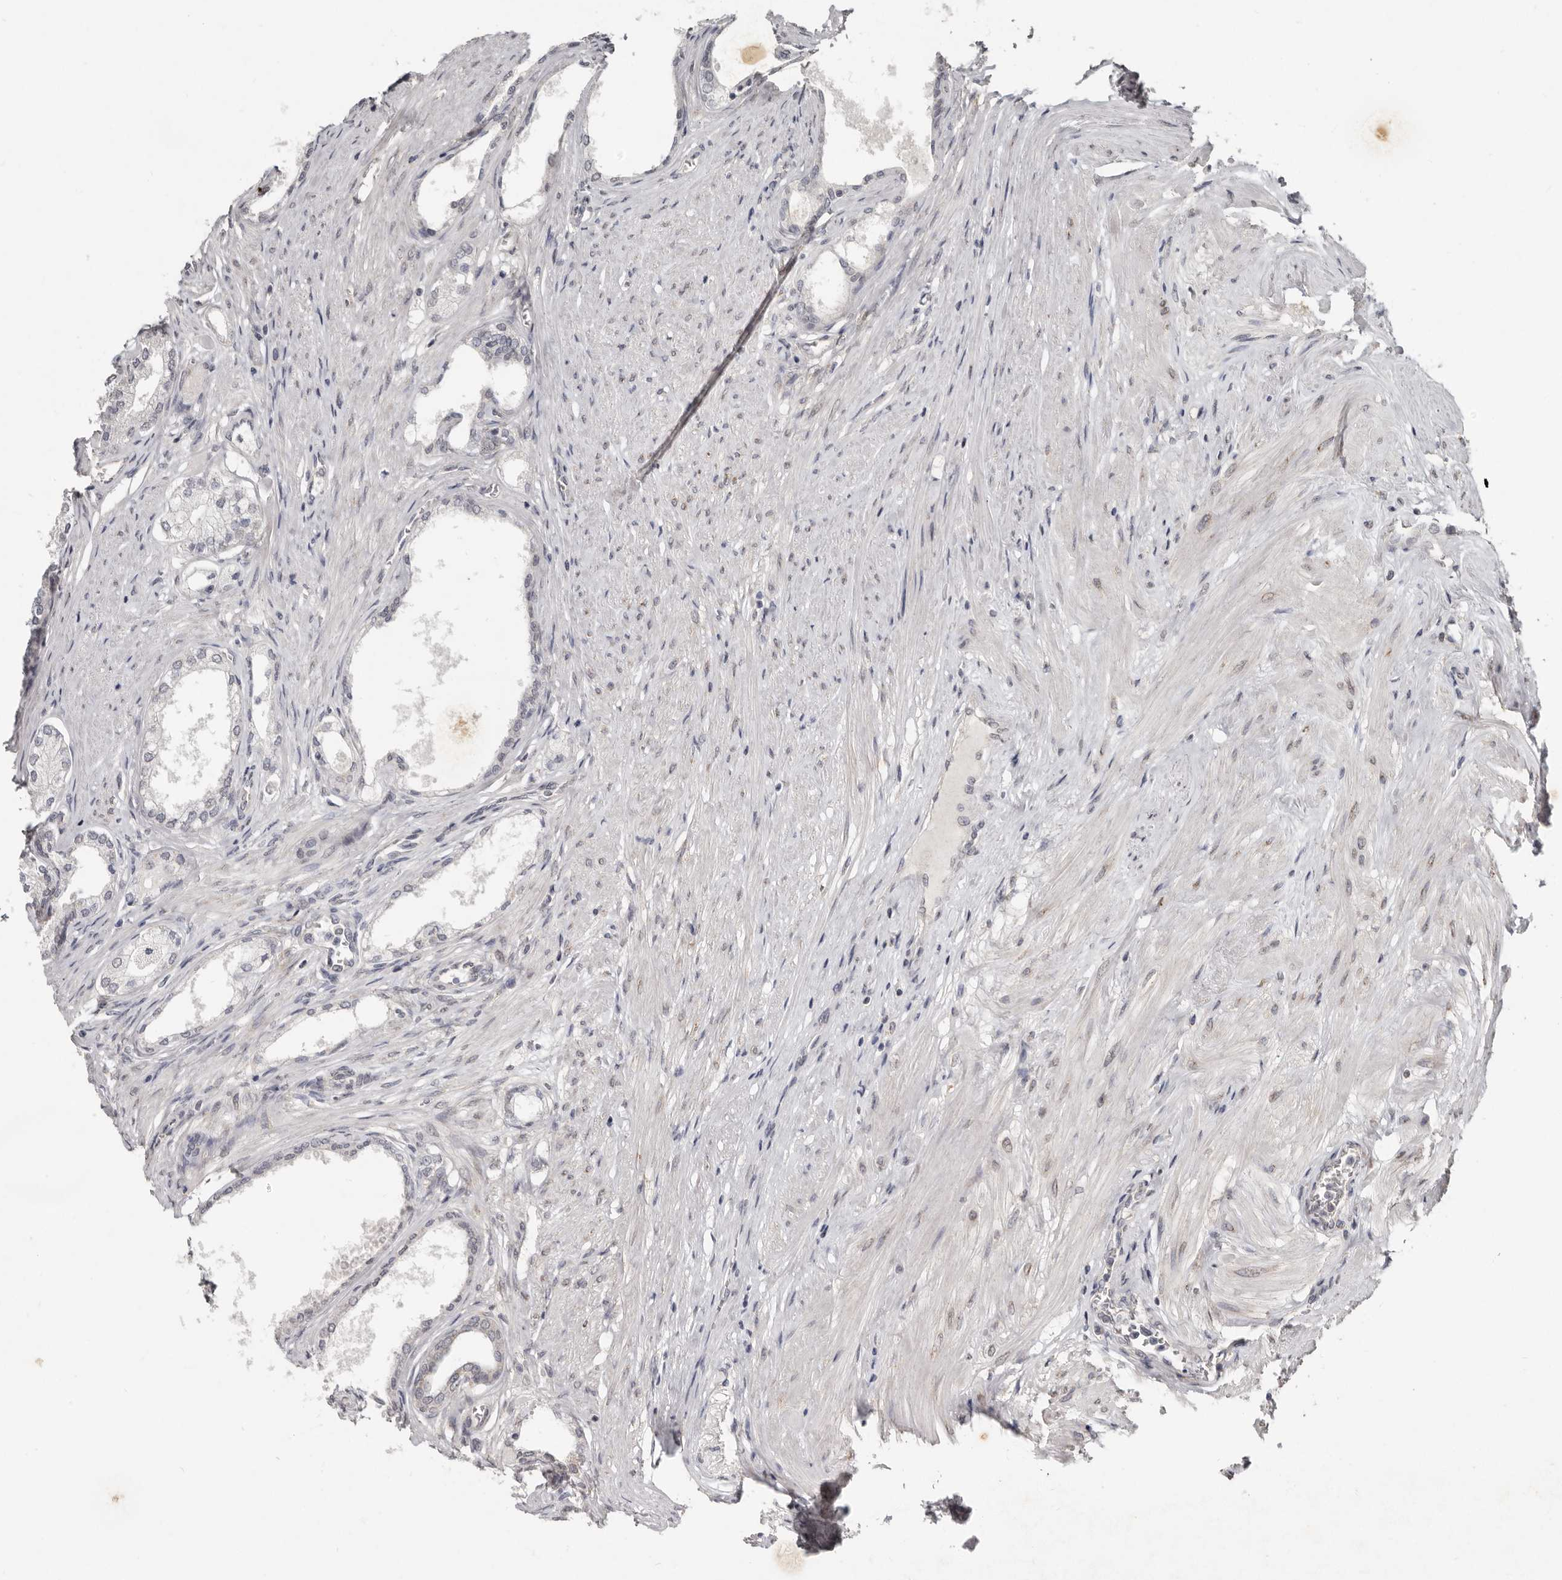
{"staining": {"intensity": "weak", "quantity": "25%-75%", "location": "cytoplasmic/membranous"}, "tissue": "prostate", "cell_type": "Glandular cells", "image_type": "normal", "snomed": [{"axis": "morphology", "description": "Normal tissue, NOS"}, {"axis": "morphology", "description": "Urothelial carcinoma, Low grade"}, {"axis": "topography", "description": "Urinary bladder"}, {"axis": "topography", "description": "Prostate"}], "caption": "Weak cytoplasmic/membranous expression for a protein is seen in approximately 25%-75% of glandular cells of normal prostate using immunohistochemistry (IHC).", "gene": "LINGO2", "patient": {"sex": "male", "age": 60}}